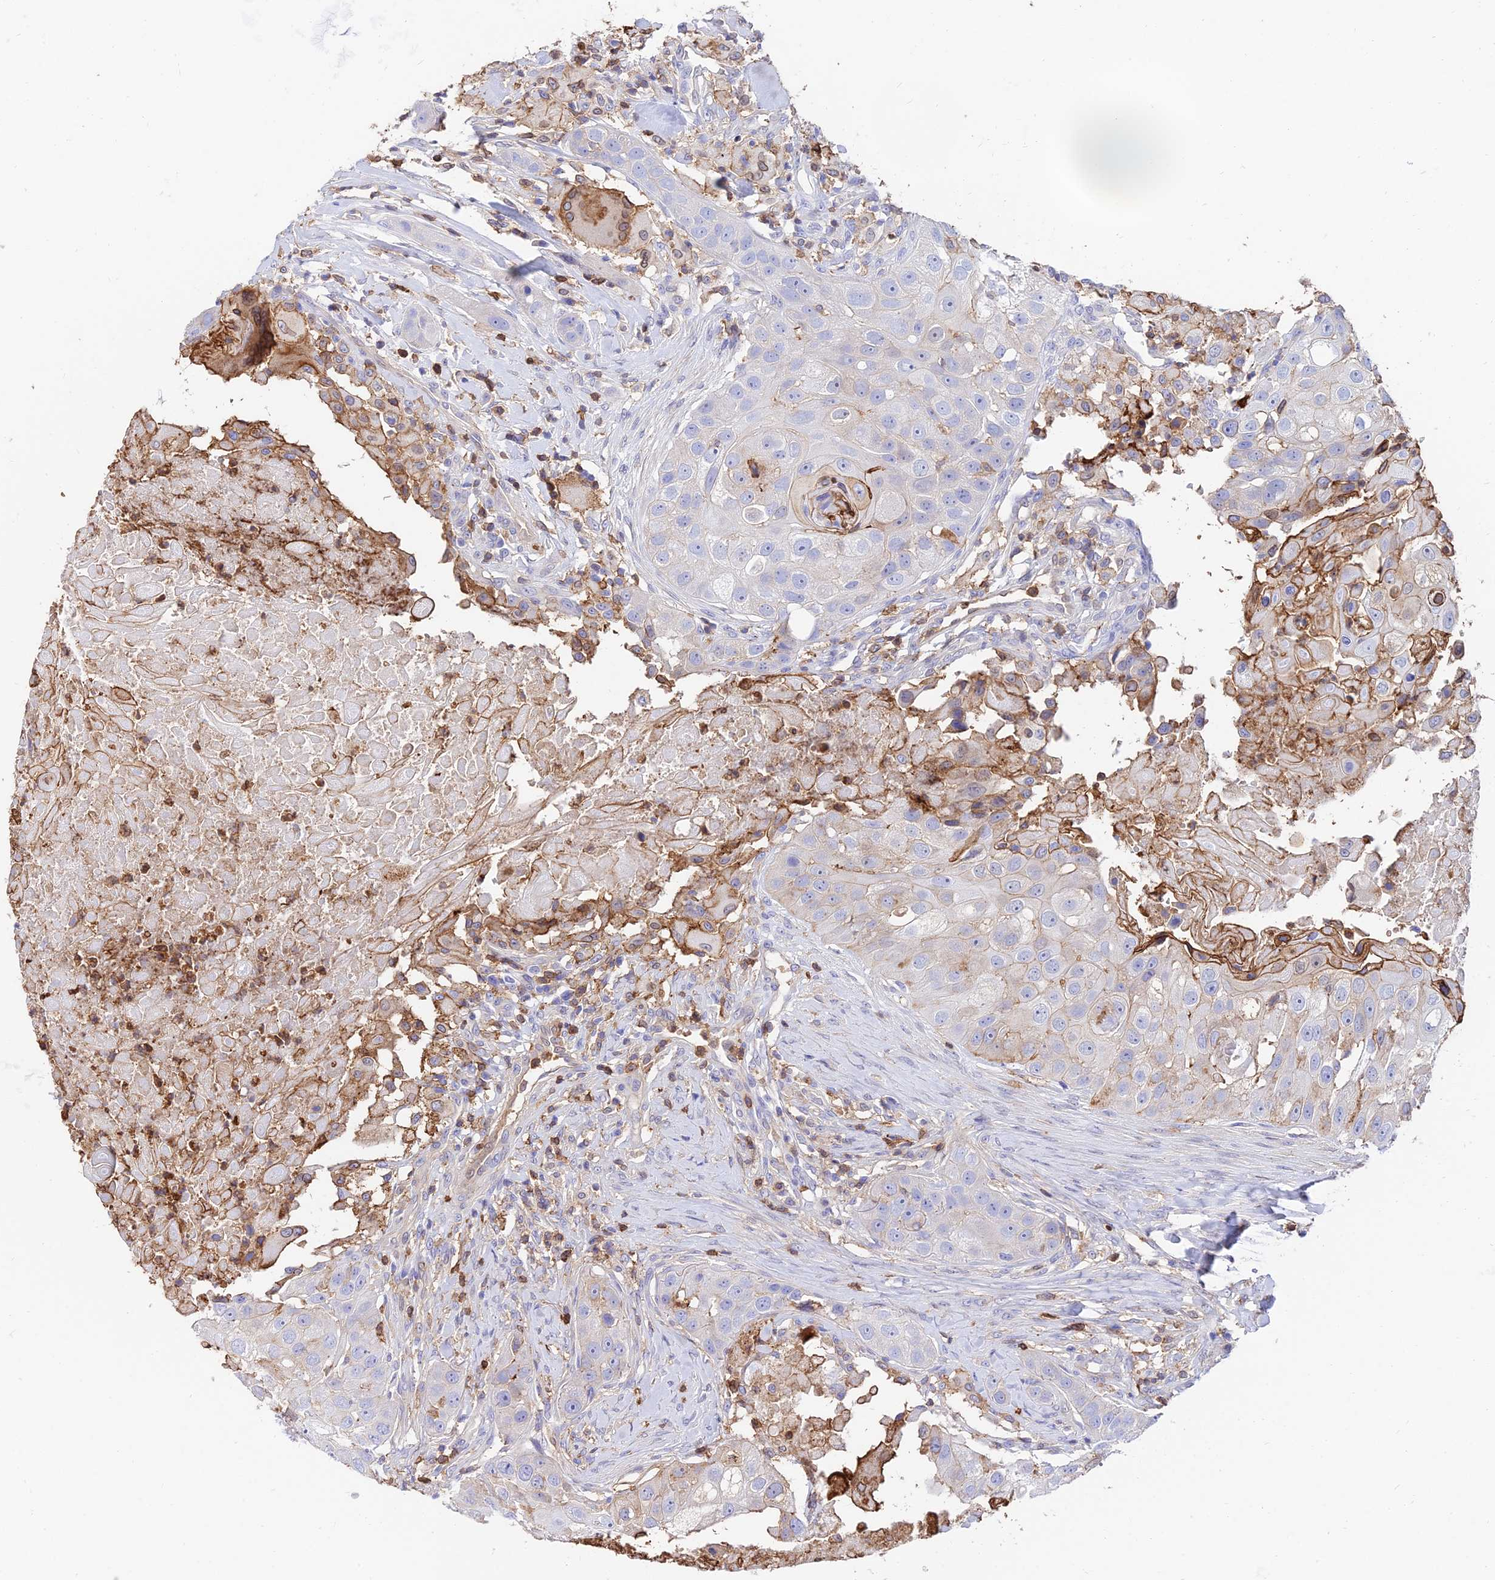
{"staining": {"intensity": "negative", "quantity": "none", "location": "none"}, "tissue": "head and neck cancer", "cell_type": "Tumor cells", "image_type": "cancer", "snomed": [{"axis": "morphology", "description": "Normal tissue, NOS"}, {"axis": "morphology", "description": "Squamous cell carcinoma, NOS"}, {"axis": "topography", "description": "Skeletal muscle"}, {"axis": "topography", "description": "Head-Neck"}], "caption": "Immunohistochemistry (IHC) of human head and neck cancer shows no staining in tumor cells.", "gene": "SREK1IP1", "patient": {"sex": "male", "age": 51}}